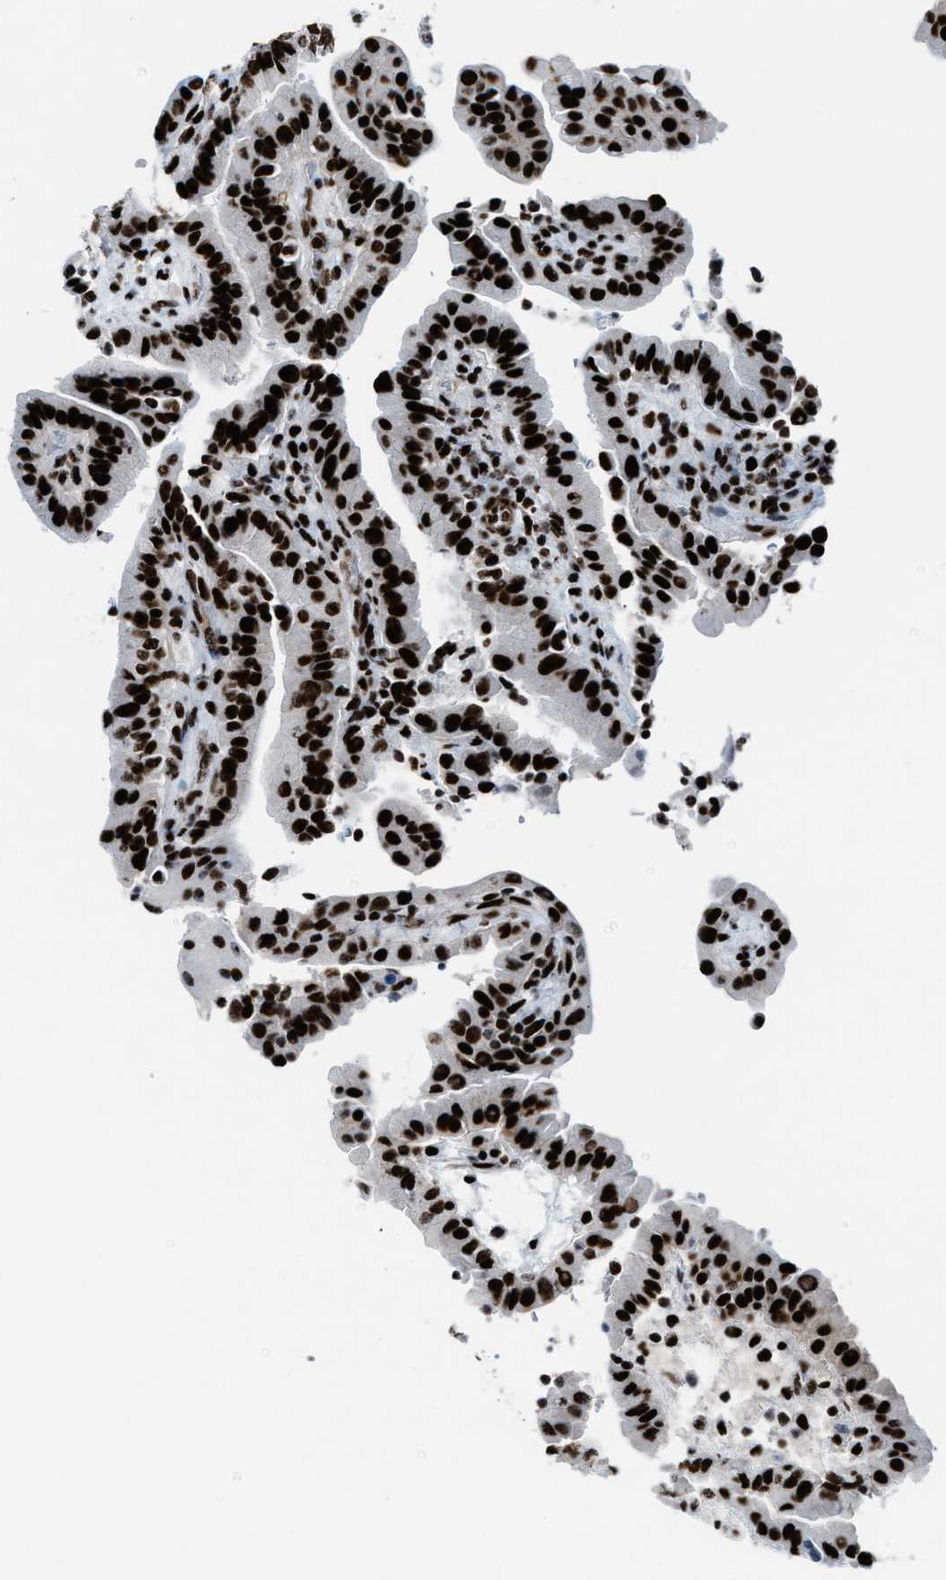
{"staining": {"intensity": "strong", "quantity": ">75%", "location": "nuclear"}, "tissue": "thyroid cancer", "cell_type": "Tumor cells", "image_type": "cancer", "snomed": [{"axis": "morphology", "description": "Papillary adenocarcinoma, NOS"}, {"axis": "topography", "description": "Thyroid gland"}], "caption": "IHC micrograph of neoplastic tissue: thyroid cancer stained using immunohistochemistry (IHC) exhibits high levels of strong protein expression localized specifically in the nuclear of tumor cells, appearing as a nuclear brown color.", "gene": "NONO", "patient": {"sex": "male", "age": 33}}